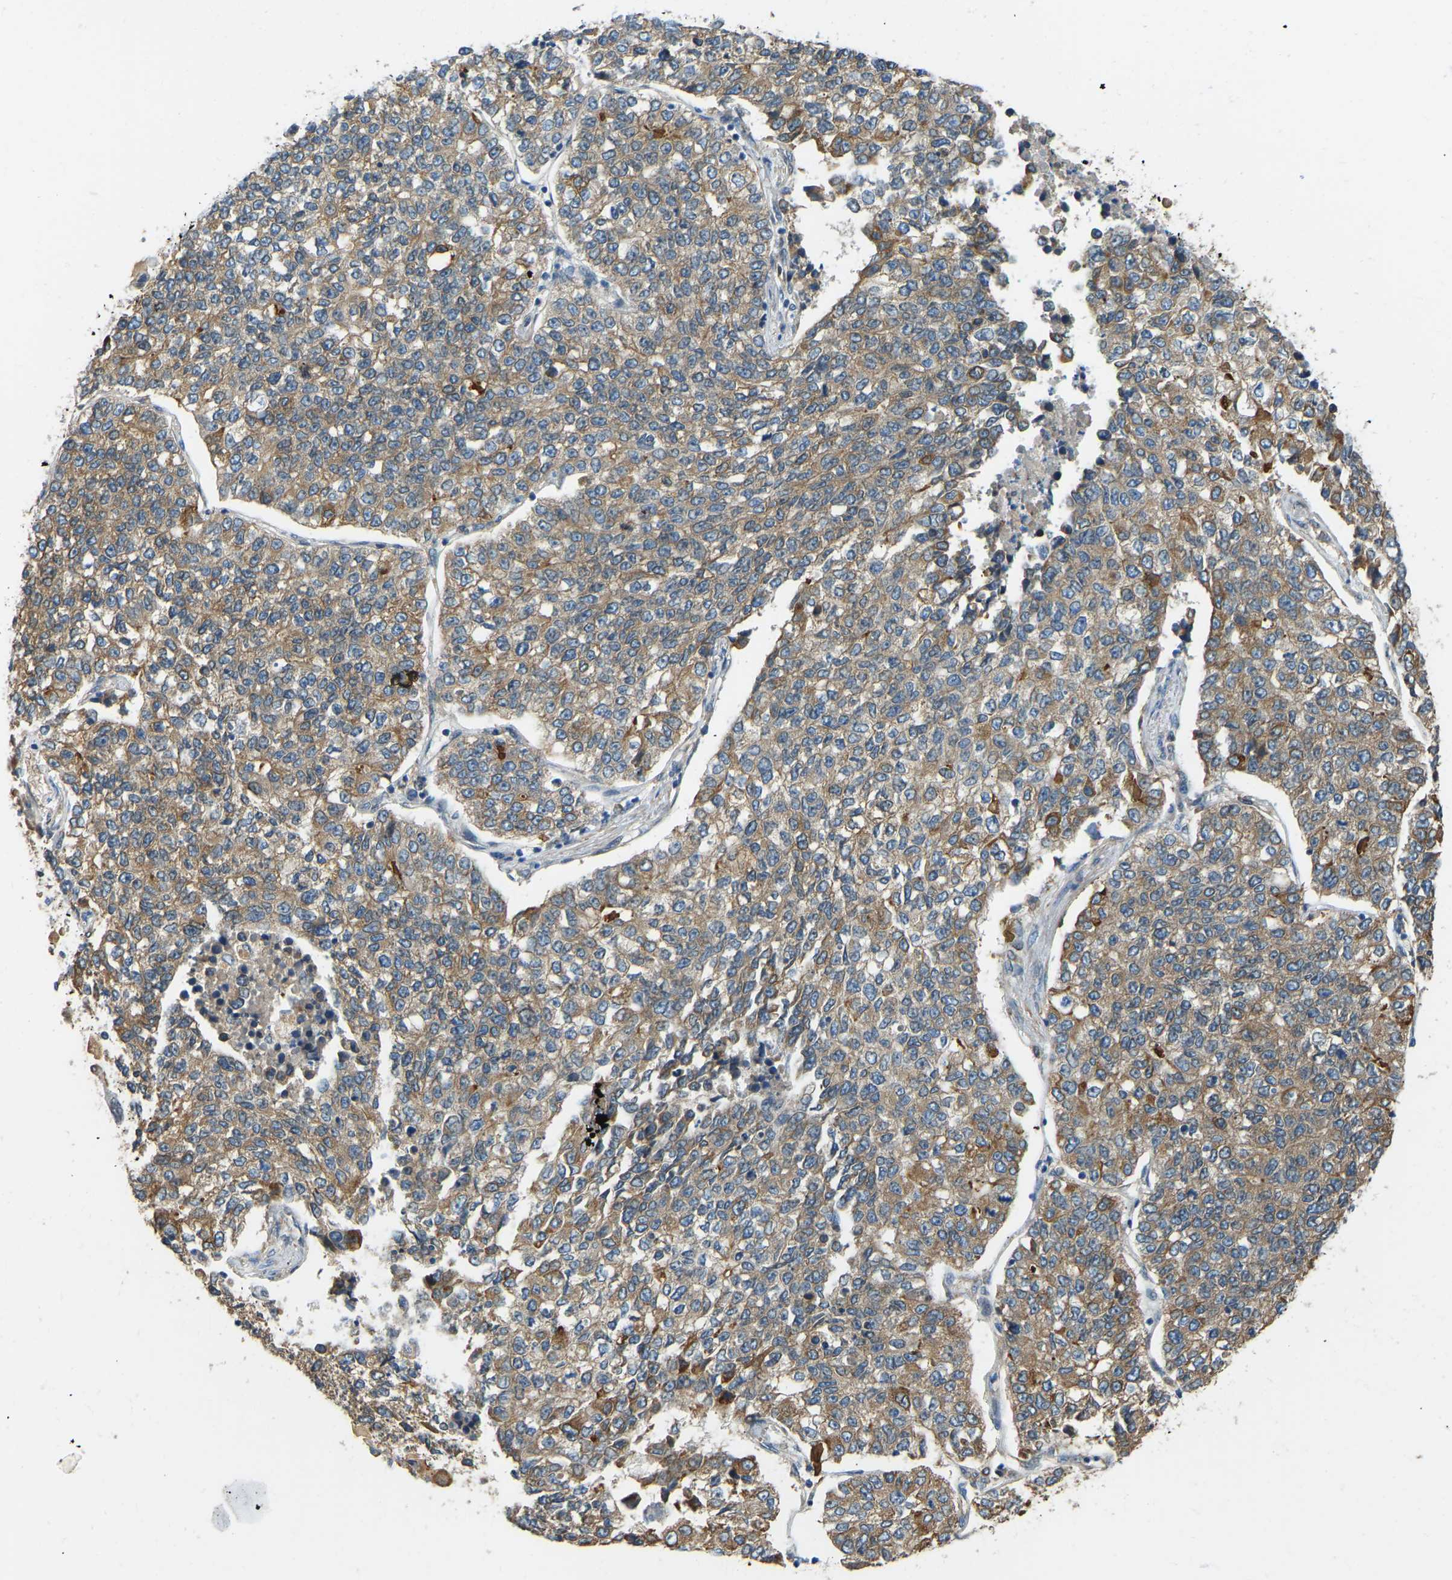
{"staining": {"intensity": "moderate", "quantity": ">75%", "location": "cytoplasmic/membranous"}, "tissue": "lung cancer", "cell_type": "Tumor cells", "image_type": "cancer", "snomed": [{"axis": "morphology", "description": "Adenocarcinoma, NOS"}, {"axis": "topography", "description": "Lung"}], "caption": "A brown stain shows moderate cytoplasmic/membranous positivity of a protein in adenocarcinoma (lung) tumor cells. Immunohistochemistry stains the protein of interest in brown and the nuclei are stained blue.", "gene": "OS9", "patient": {"sex": "male", "age": 49}}